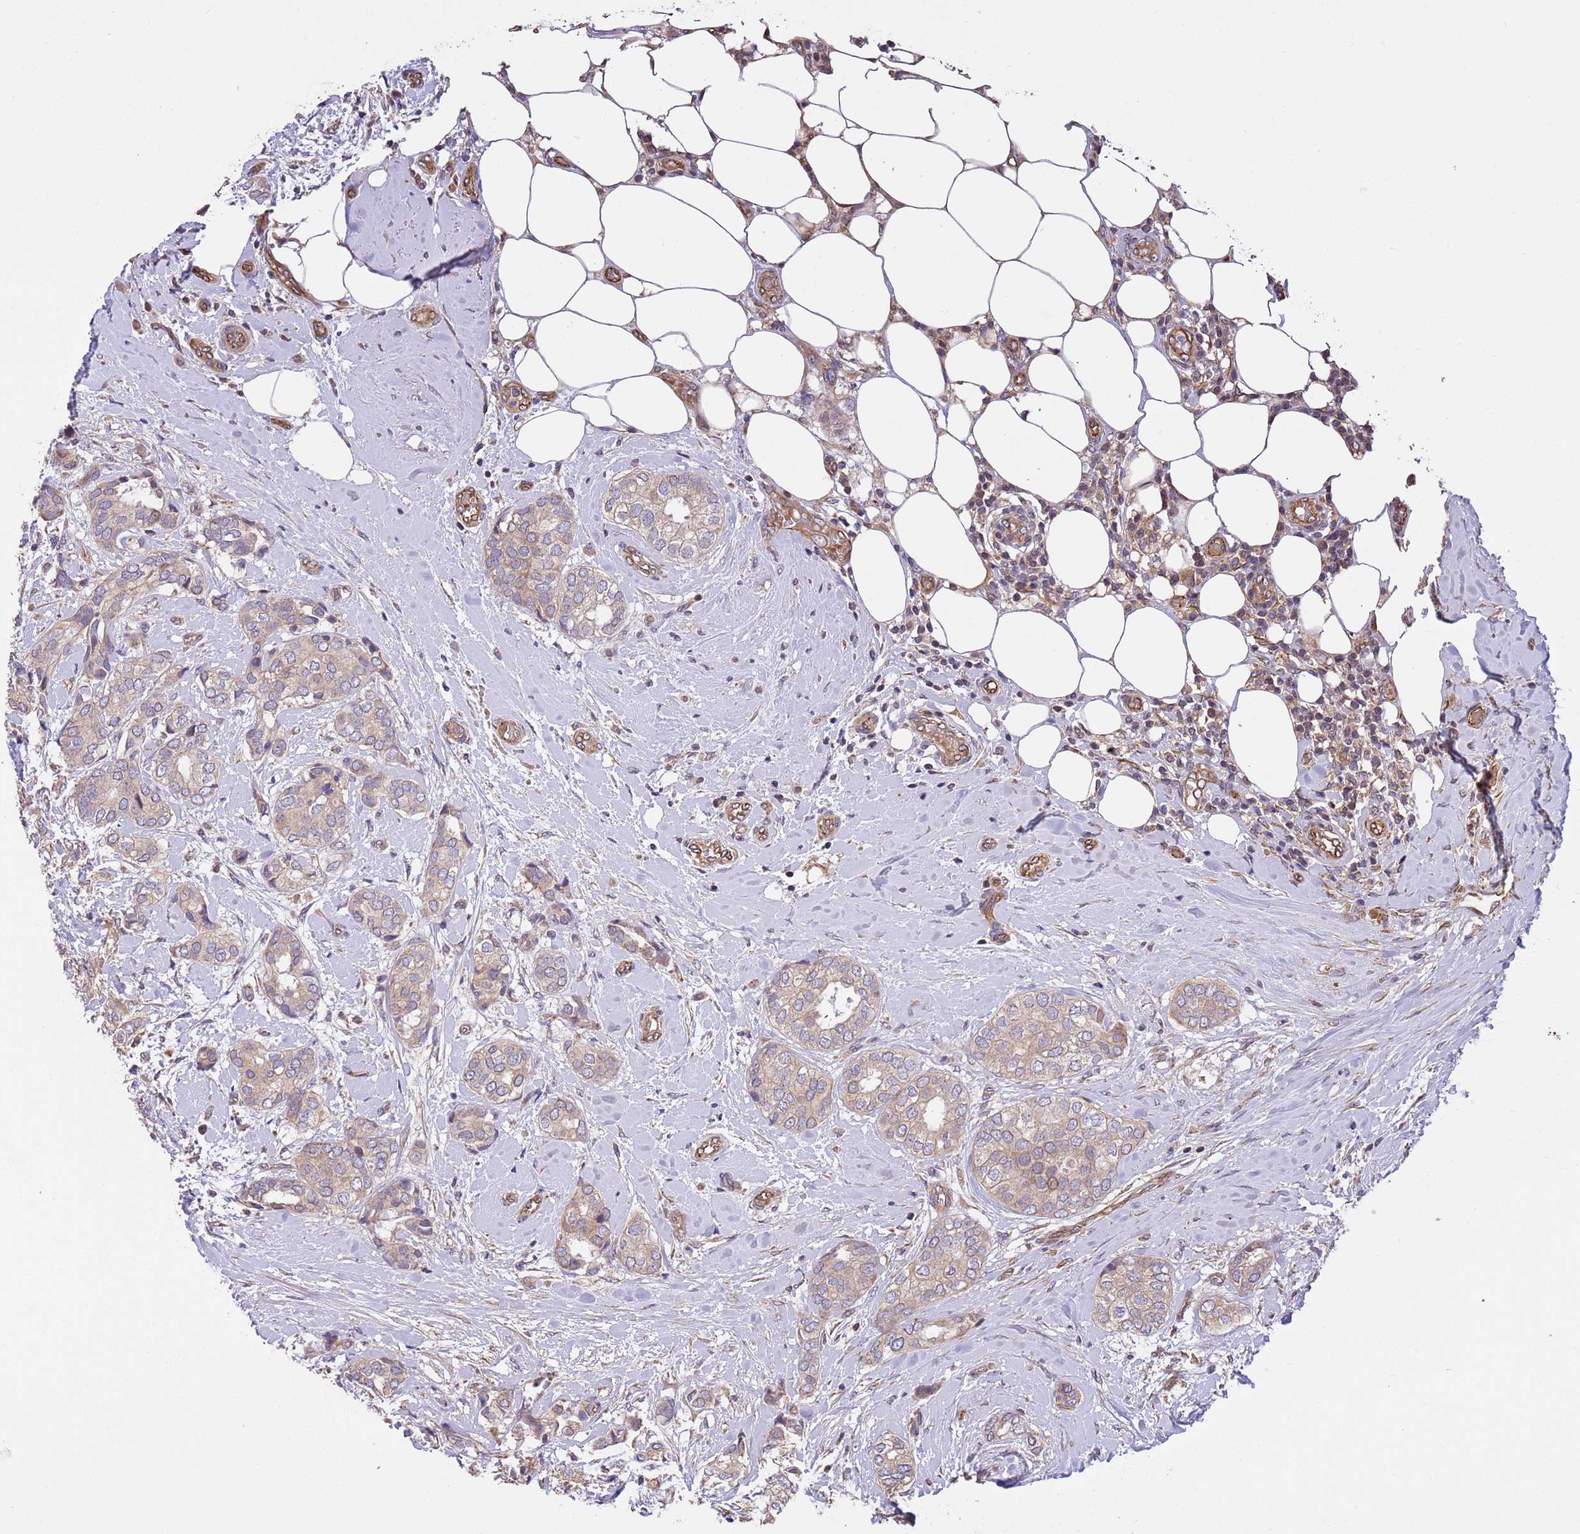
{"staining": {"intensity": "weak", "quantity": ">75%", "location": "cytoplasmic/membranous"}, "tissue": "breast cancer", "cell_type": "Tumor cells", "image_type": "cancer", "snomed": [{"axis": "morphology", "description": "Duct carcinoma"}, {"axis": "topography", "description": "Breast"}], "caption": "Invasive ductal carcinoma (breast) stained with immunohistochemistry displays weak cytoplasmic/membranous staining in about >75% of tumor cells.", "gene": "FAM89B", "patient": {"sex": "female", "age": 73}}